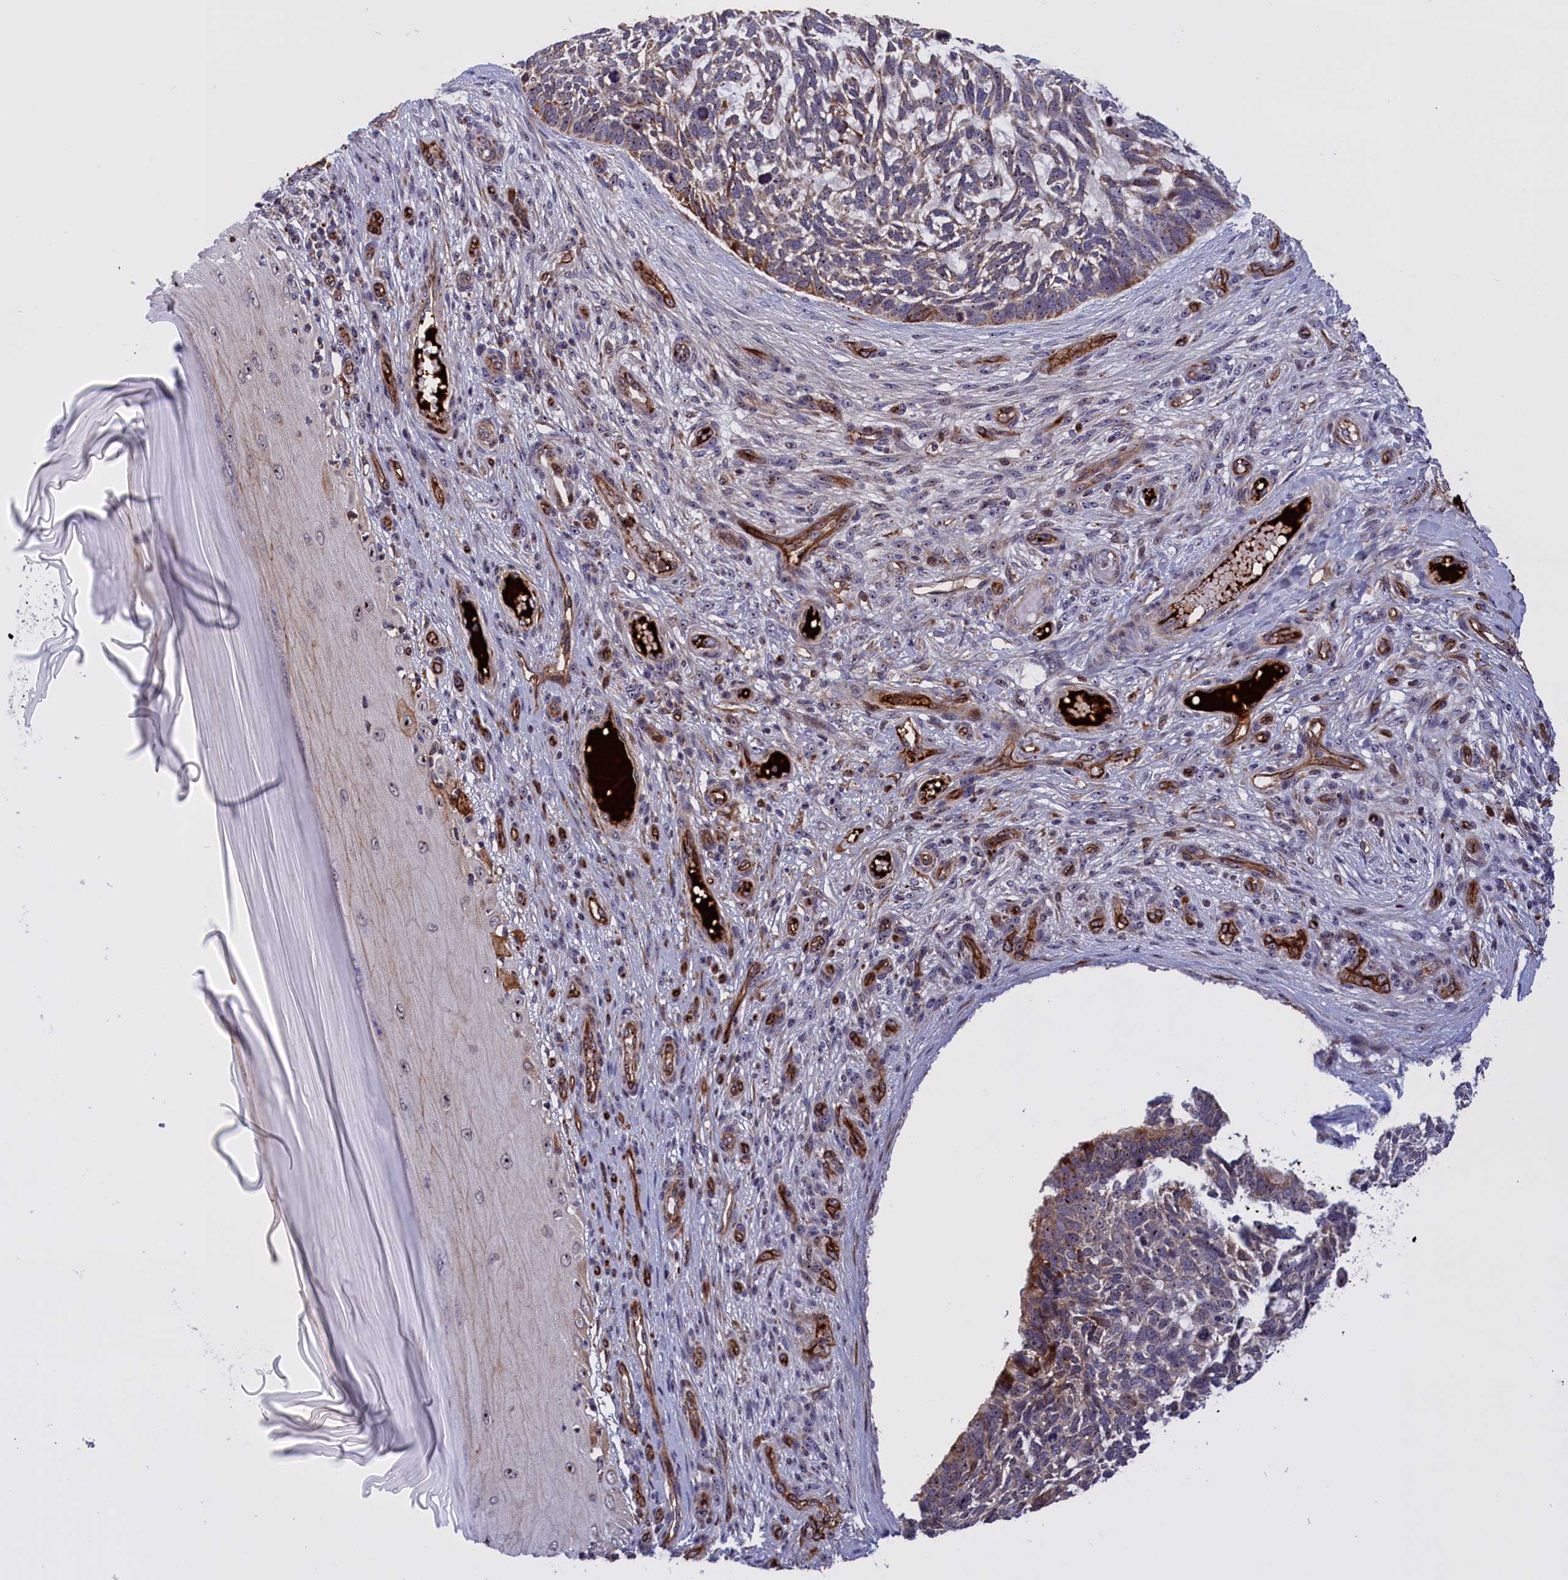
{"staining": {"intensity": "moderate", "quantity": "<25%", "location": "cytoplasmic/membranous"}, "tissue": "skin cancer", "cell_type": "Tumor cells", "image_type": "cancer", "snomed": [{"axis": "morphology", "description": "Basal cell carcinoma"}, {"axis": "topography", "description": "Skin"}], "caption": "Human skin cancer stained for a protein (brown) shows moderate cytoplasmic/membranous positive expression in approximately <25% of tumor cells.", "gene": "MPND", "patient": {"sex": "male", "age": 88}}